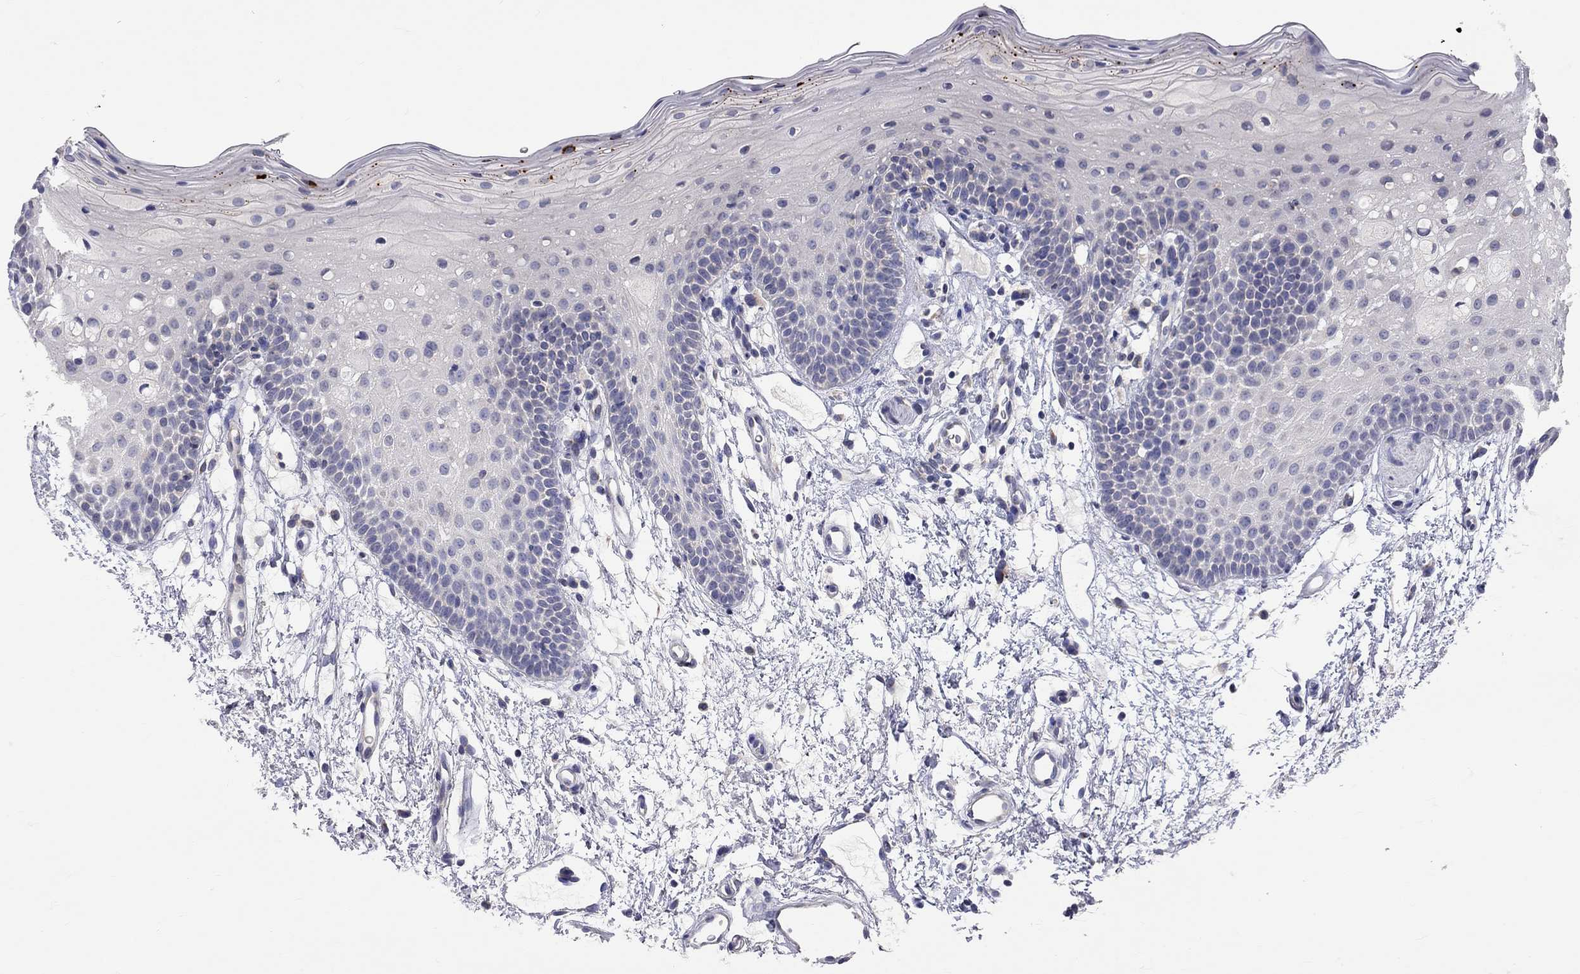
{"staining": {"intensity": "weak", "quantity": "<25%", "location": "cytoplasmic/membranous"}, "tissue": "oral mucosa", "cell_type": "Squamous epithelial cells", "image_type": "normal", "snomed": [{"axis": "morphology", "description": "Normal tissue, NOS"}, {"axis": "topography", "description": "Oral tissue"}, {"axis": "topography", "description": "Tounge, NOS"}], "caption": "Protein analysis of normal oral mucosa demonstrates no significant staining in squamous epithelial cells. (Immunohistochemistry, brightfield microscopy, high magnification).", "gene": "OPRK1", "patient": {"sex": "female", "age": 83}}